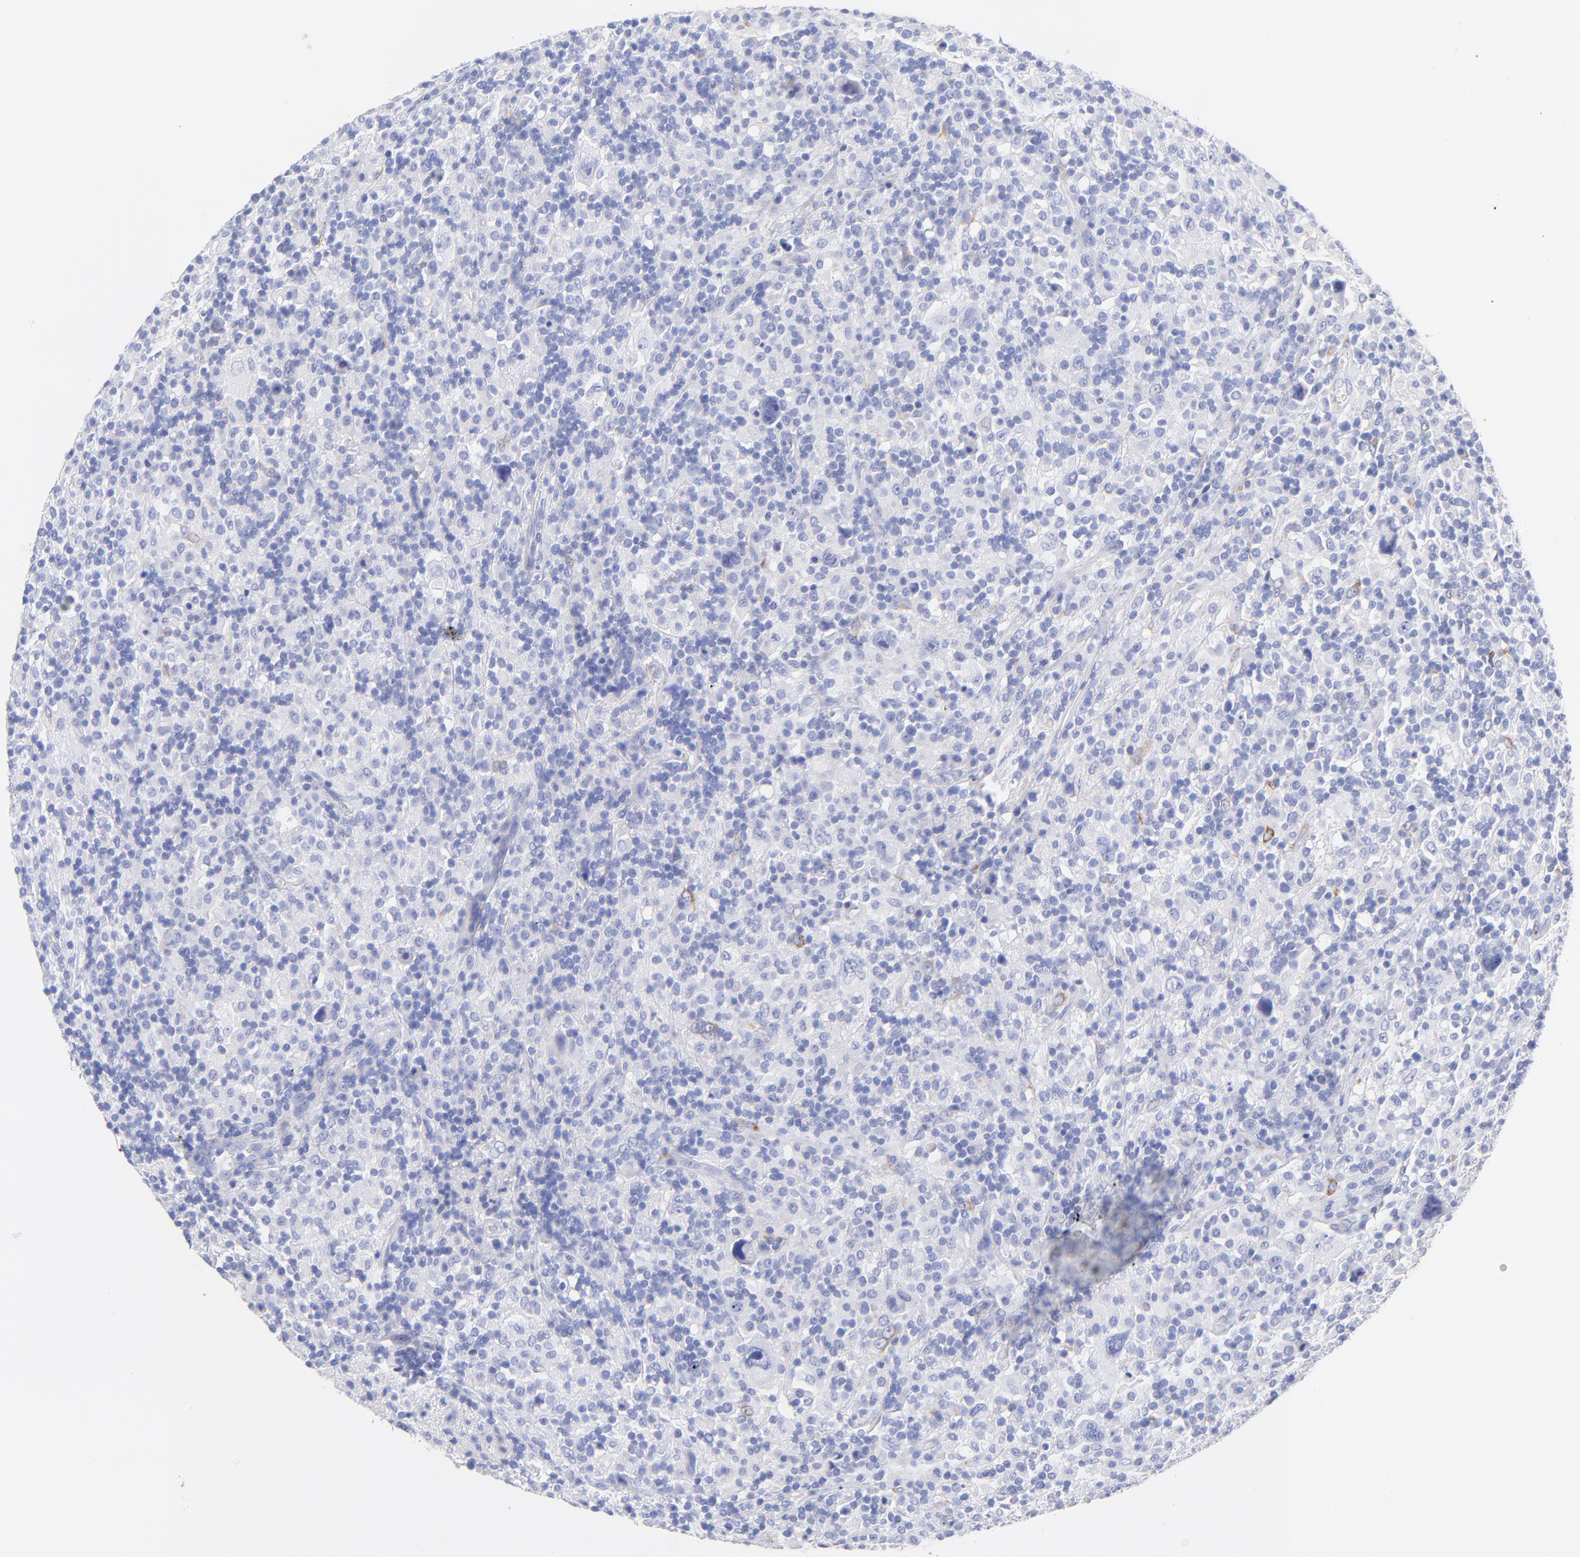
{"staining": {"intensity": "negative", "quantity": "none", "location": "none"}, "tissue": "lymphoma", "cell_type": "Tumor cells", "image_type": "cancer", "snomed": [{"axis": "morphology", "description": "Hodgkin's disease, NOS"}, {"axis": "topography", "description": "Lymph node"}], "caption": "The IHC photomicrograph has no significant staining in tumor cells of Hodgkin's disease tissue.", "gene": "C1QTNF6", "patient": {"sex": "male", "age": 46}}